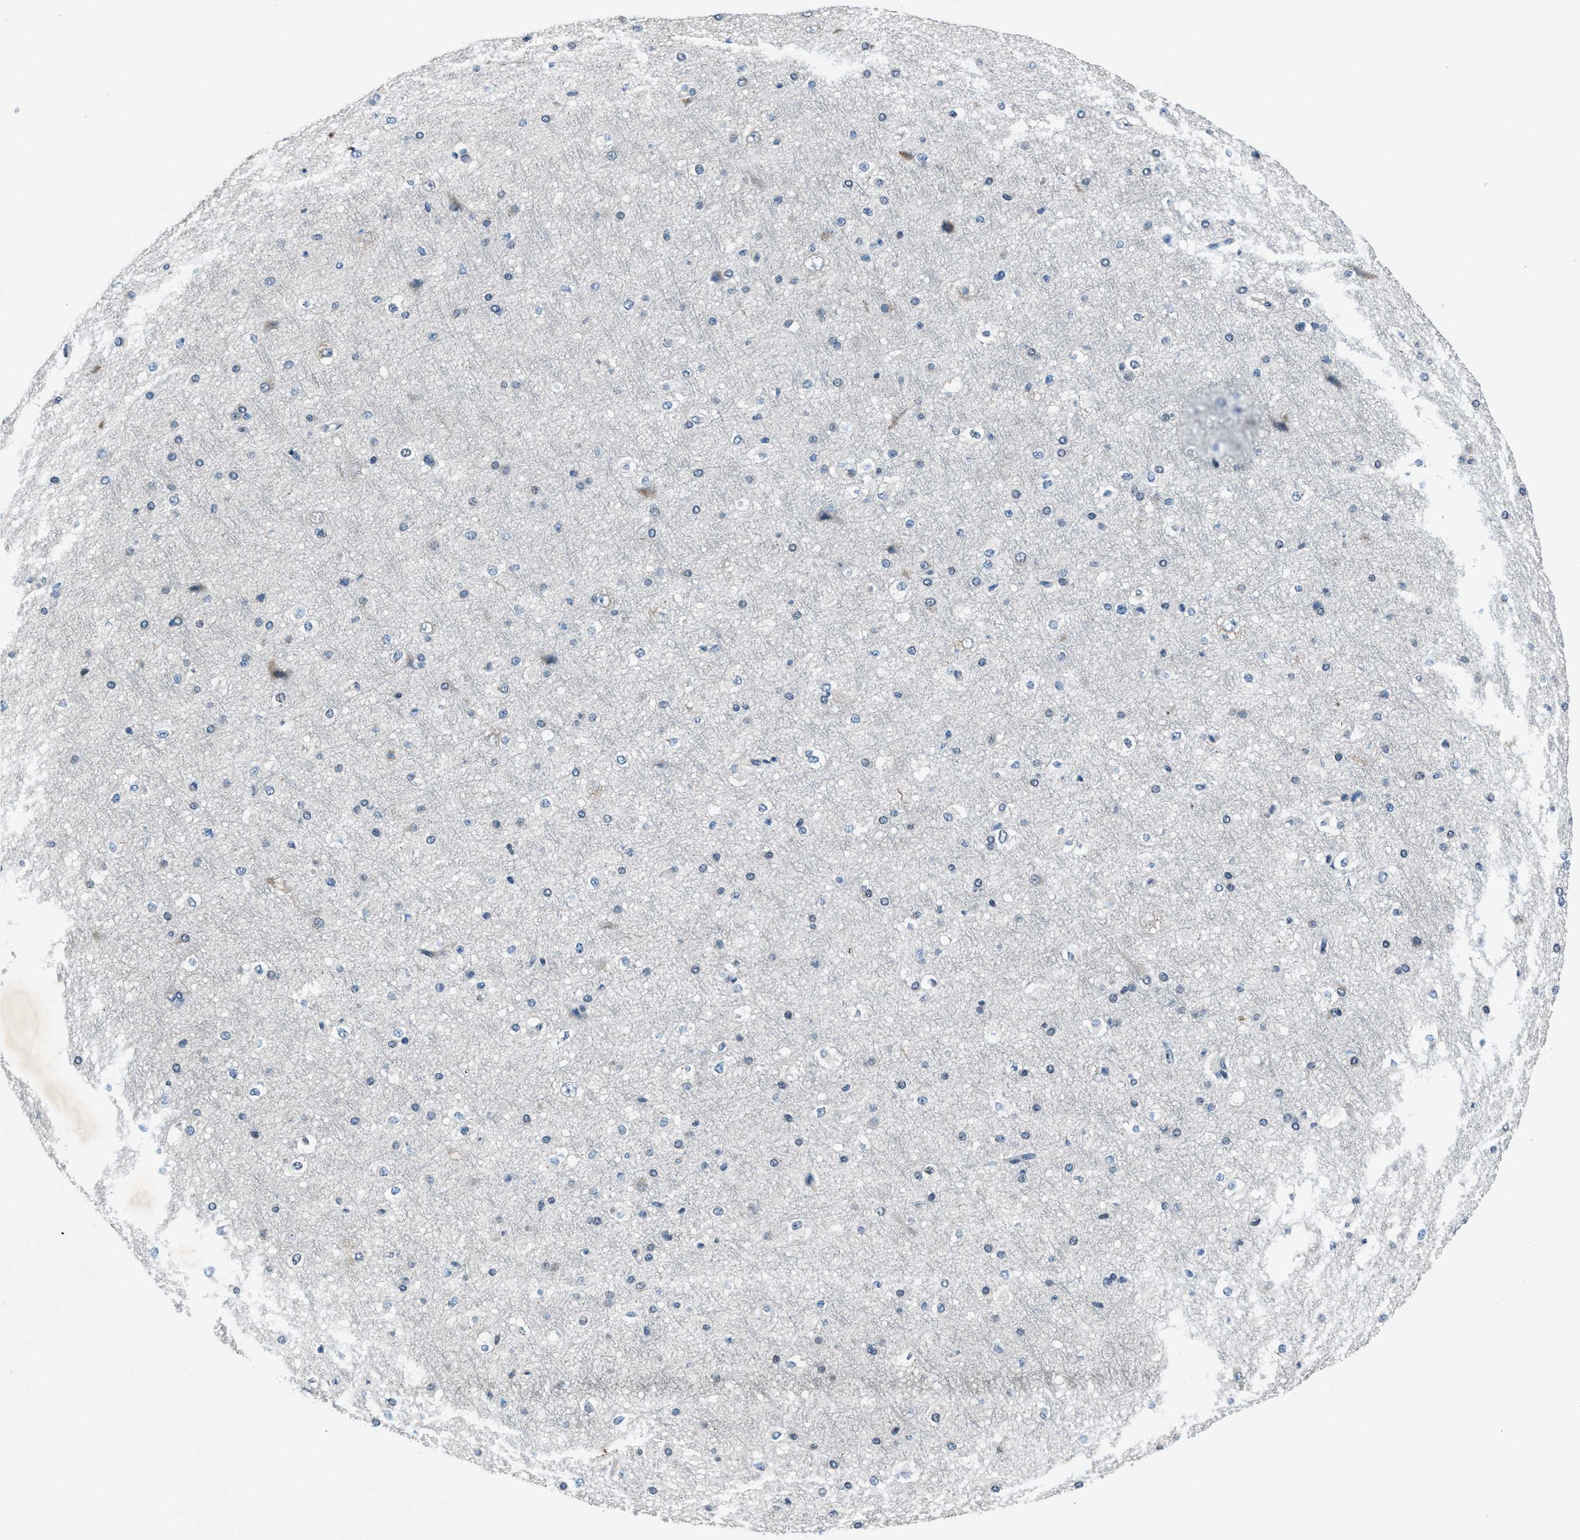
{"staining": {"intensity": "negative", "quantity": "none", "location": "none"}, "tissue": "cerebral cortex", "cell_type": "Endothelial cells", "image_type": "normal", "snomed": [{"axis": "morphology", "description": "Normal tissue, NOS"}, {"axis": "morphology", "description": "Developmental malformation"}, {"axis": "topography", "description": "Cerebral cortex"}], "caption": "An immunohistochemistry histopathology image of benign cerebral cortex is shown. There is no staining in endothelial cells of cerebral cortex.", "gene": "DUSP19", "patient": {"sex": "female", "age": 30}}